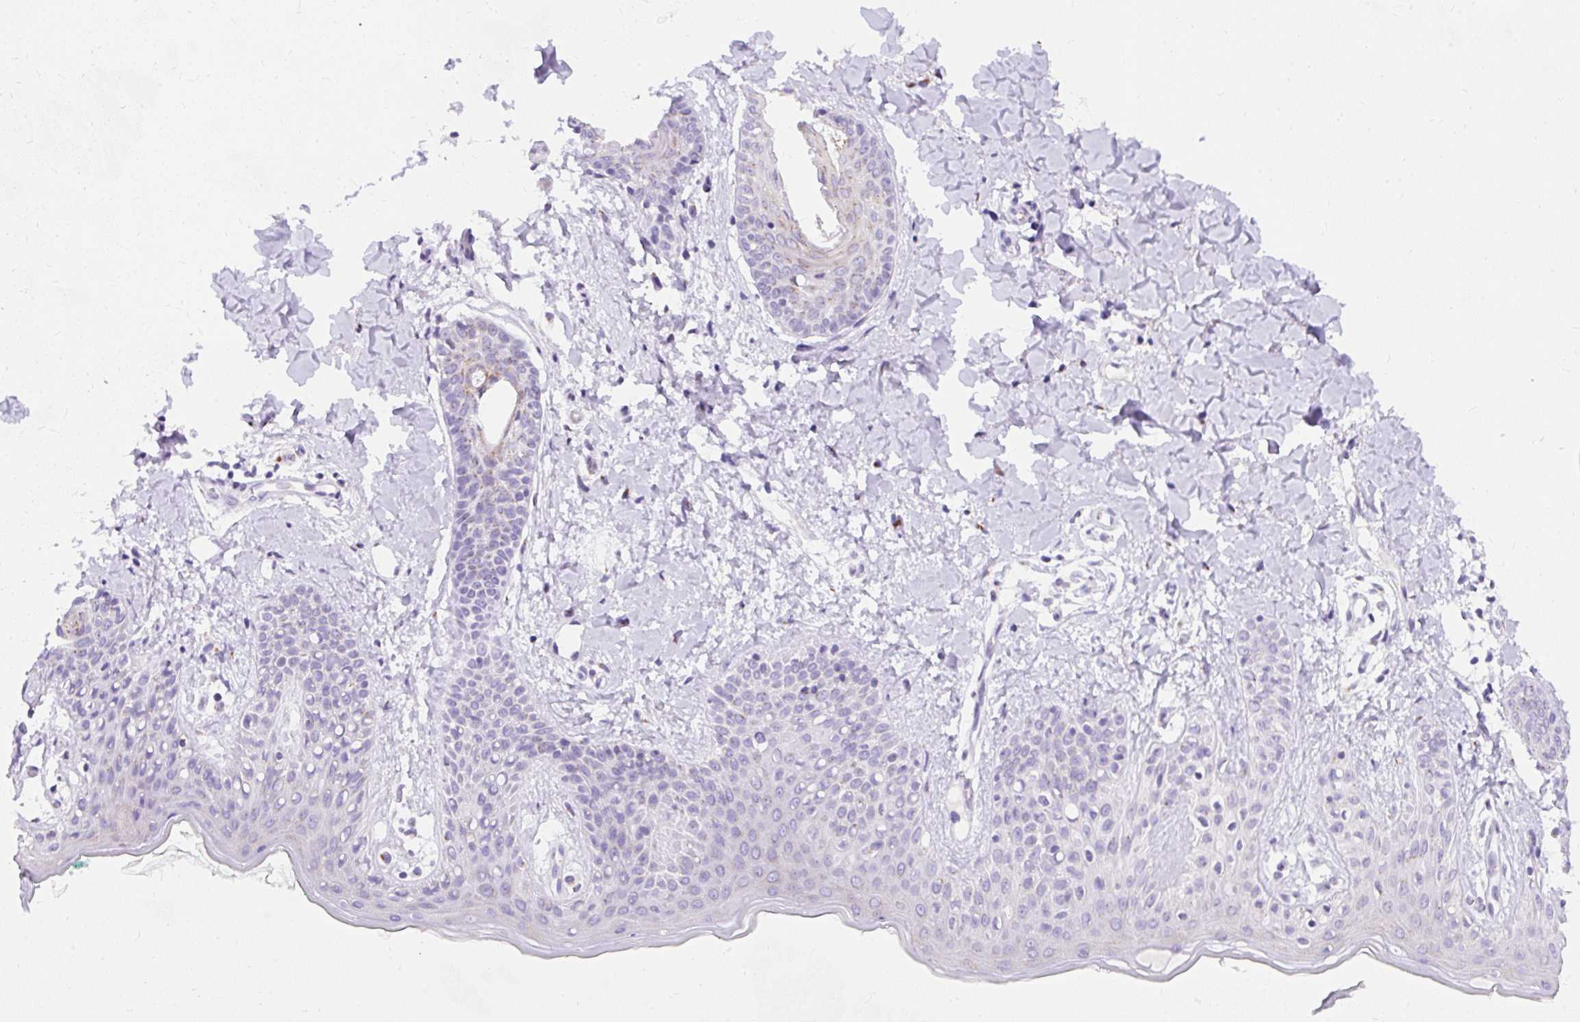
{"staining": {"intensity": "negative", "quantity": "none", "location": "none"}, "tissue": "skin", "cell_type": "Fibroblasts", "image_type": "normal", "snomed": [{"axis": "morphology", "description": "Normal tissue, NOS"}, {"axis": "topography", "description": "Skin"}], "caption": "Image shows no protein expression in fibroblasts of normal skin.", "gene": "GOLGA8A", "patient": {"sex": "male", "age": 16}}